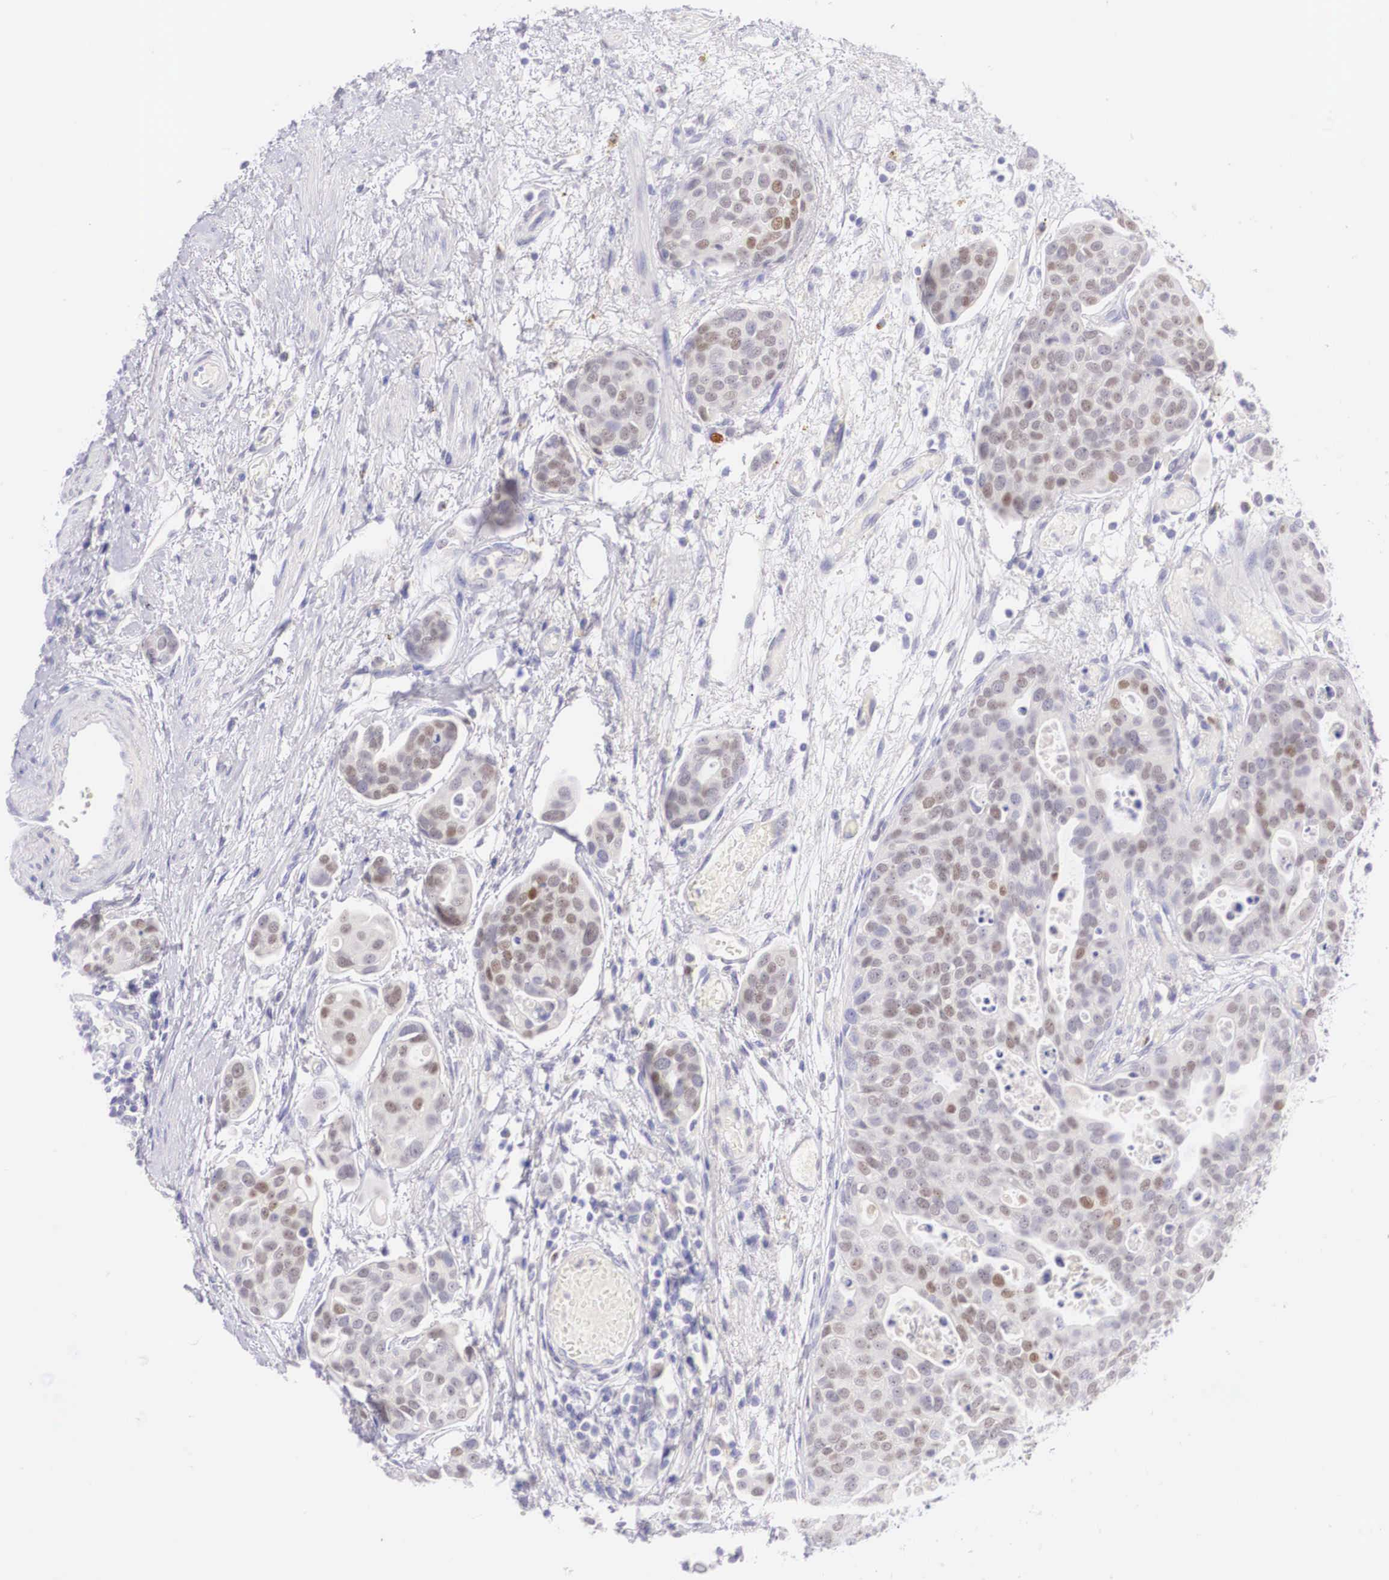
{"staining": {"intensity": "weak", "quantity": "25%-75%", "location": "nuclear"}, "tissue": "urothelial cancer", "cell_type": "Tumor cells", "image_type": "cancer", "snomed": [{"axis": "morphology", "description": "Urothelial carcinoma, High grade"}, {"axis": "topography", "description": "Urinary bladder"}], "caption": "There is low levels of weak nuclear positivity in tumor cells of urothelial cancer, as demonstrated by immunohistochemical staining (brown color).", "gene": "BCL6", "patient": {"sex": "male", "age": 78}}